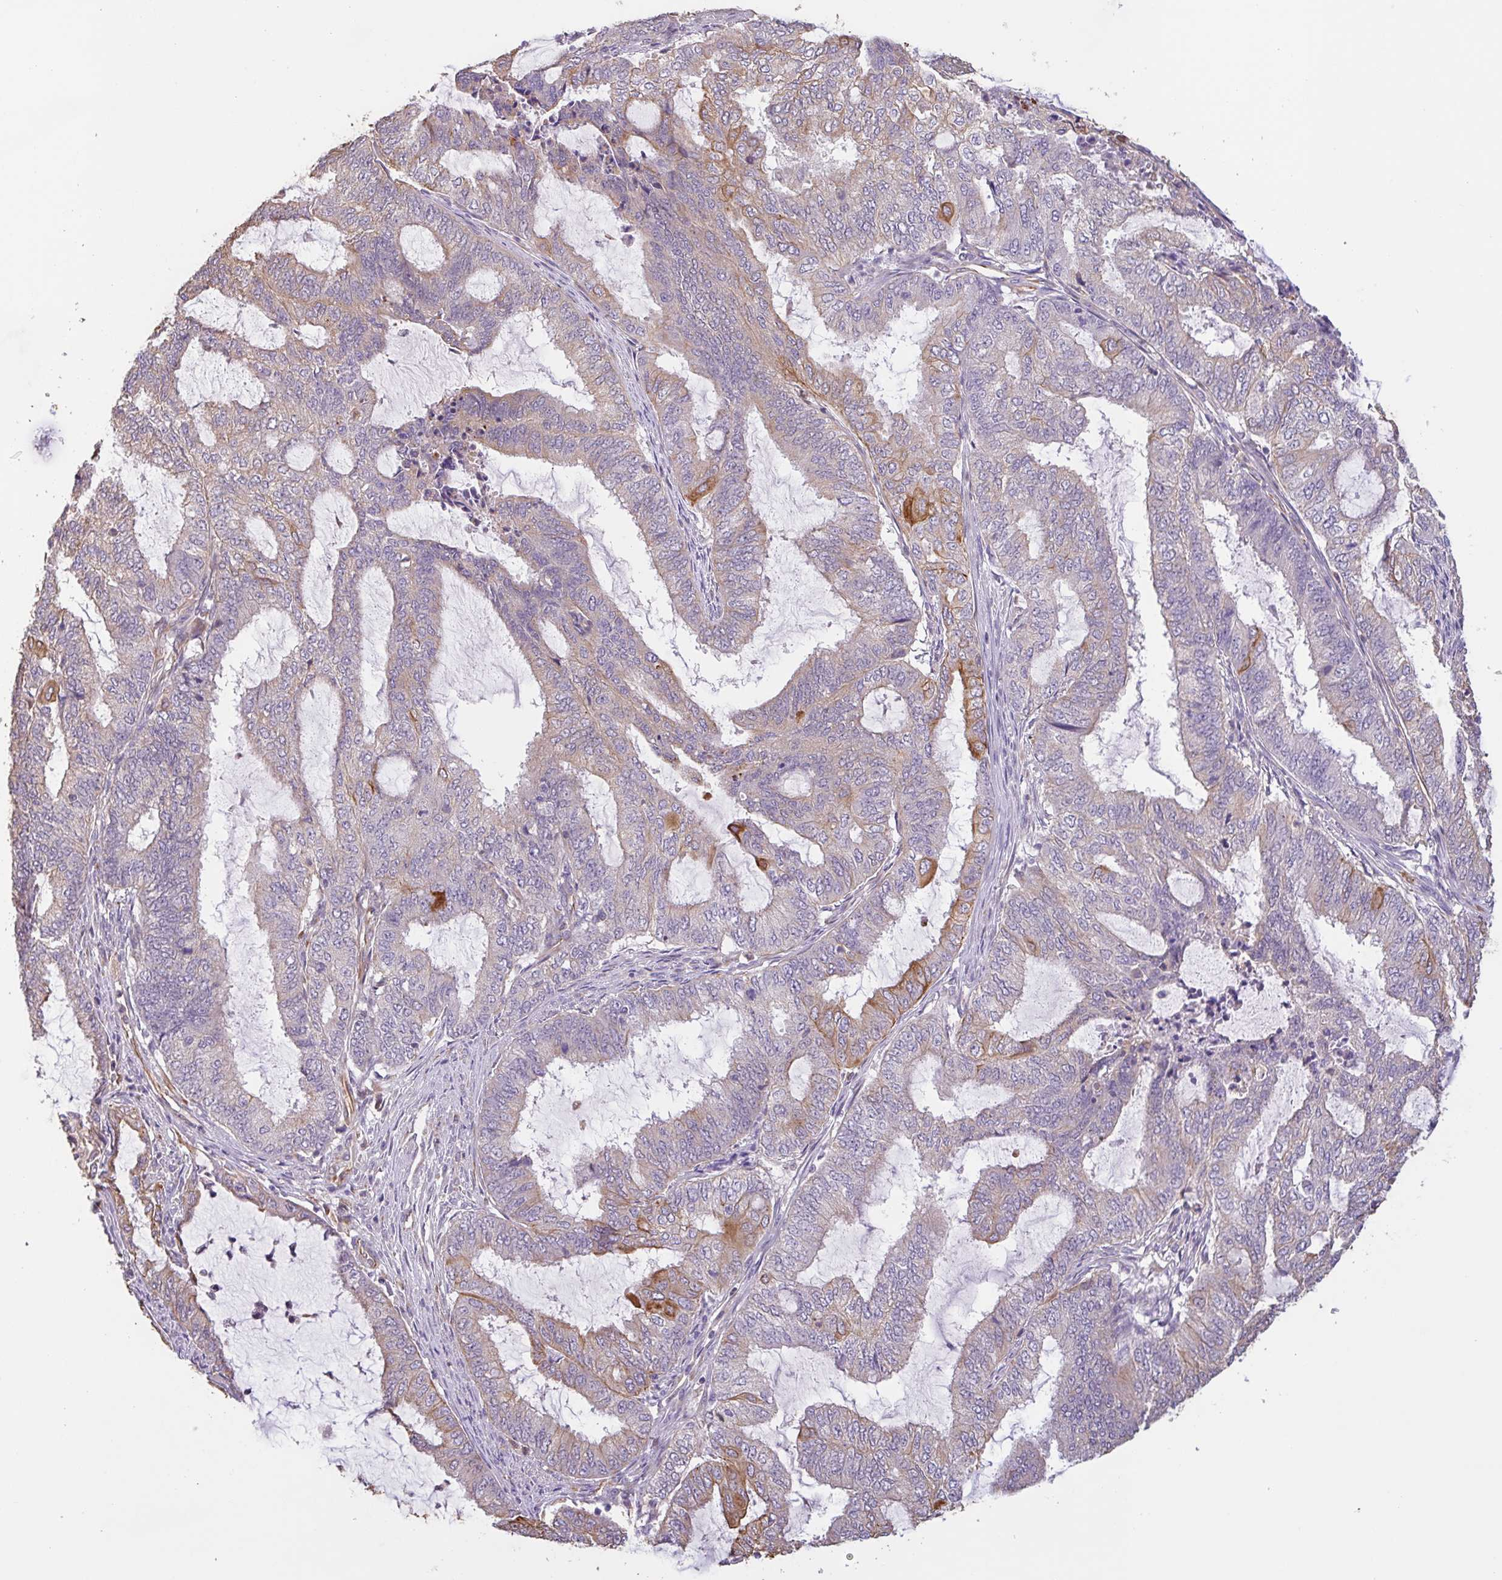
{"staining": {"intensity": "moderate", "quantity": "<25%", "location": "cytoplasmic/membranous"}, "tissue": "endometrial cancer", "cell_type": "Tumor cells", "image_type": "cancer", "snomed": [{"axis": "morphology", "description": "Adenocarcinoma, NOS"}, {"axis": "topography", "description": "Endometrium"}], "caption": "This histopathology image exhibits endometrial cancer (adenocarcinoma) stained with immunohistochemistry (IHC) to label a protein in brown. The cytoplasmic/membranous of tumor cells show moderate positivity for the protein. Nuclei are counter-stained blue.", "gene": "ZNF790", "patient": {"sex": "female", "age": 51}}